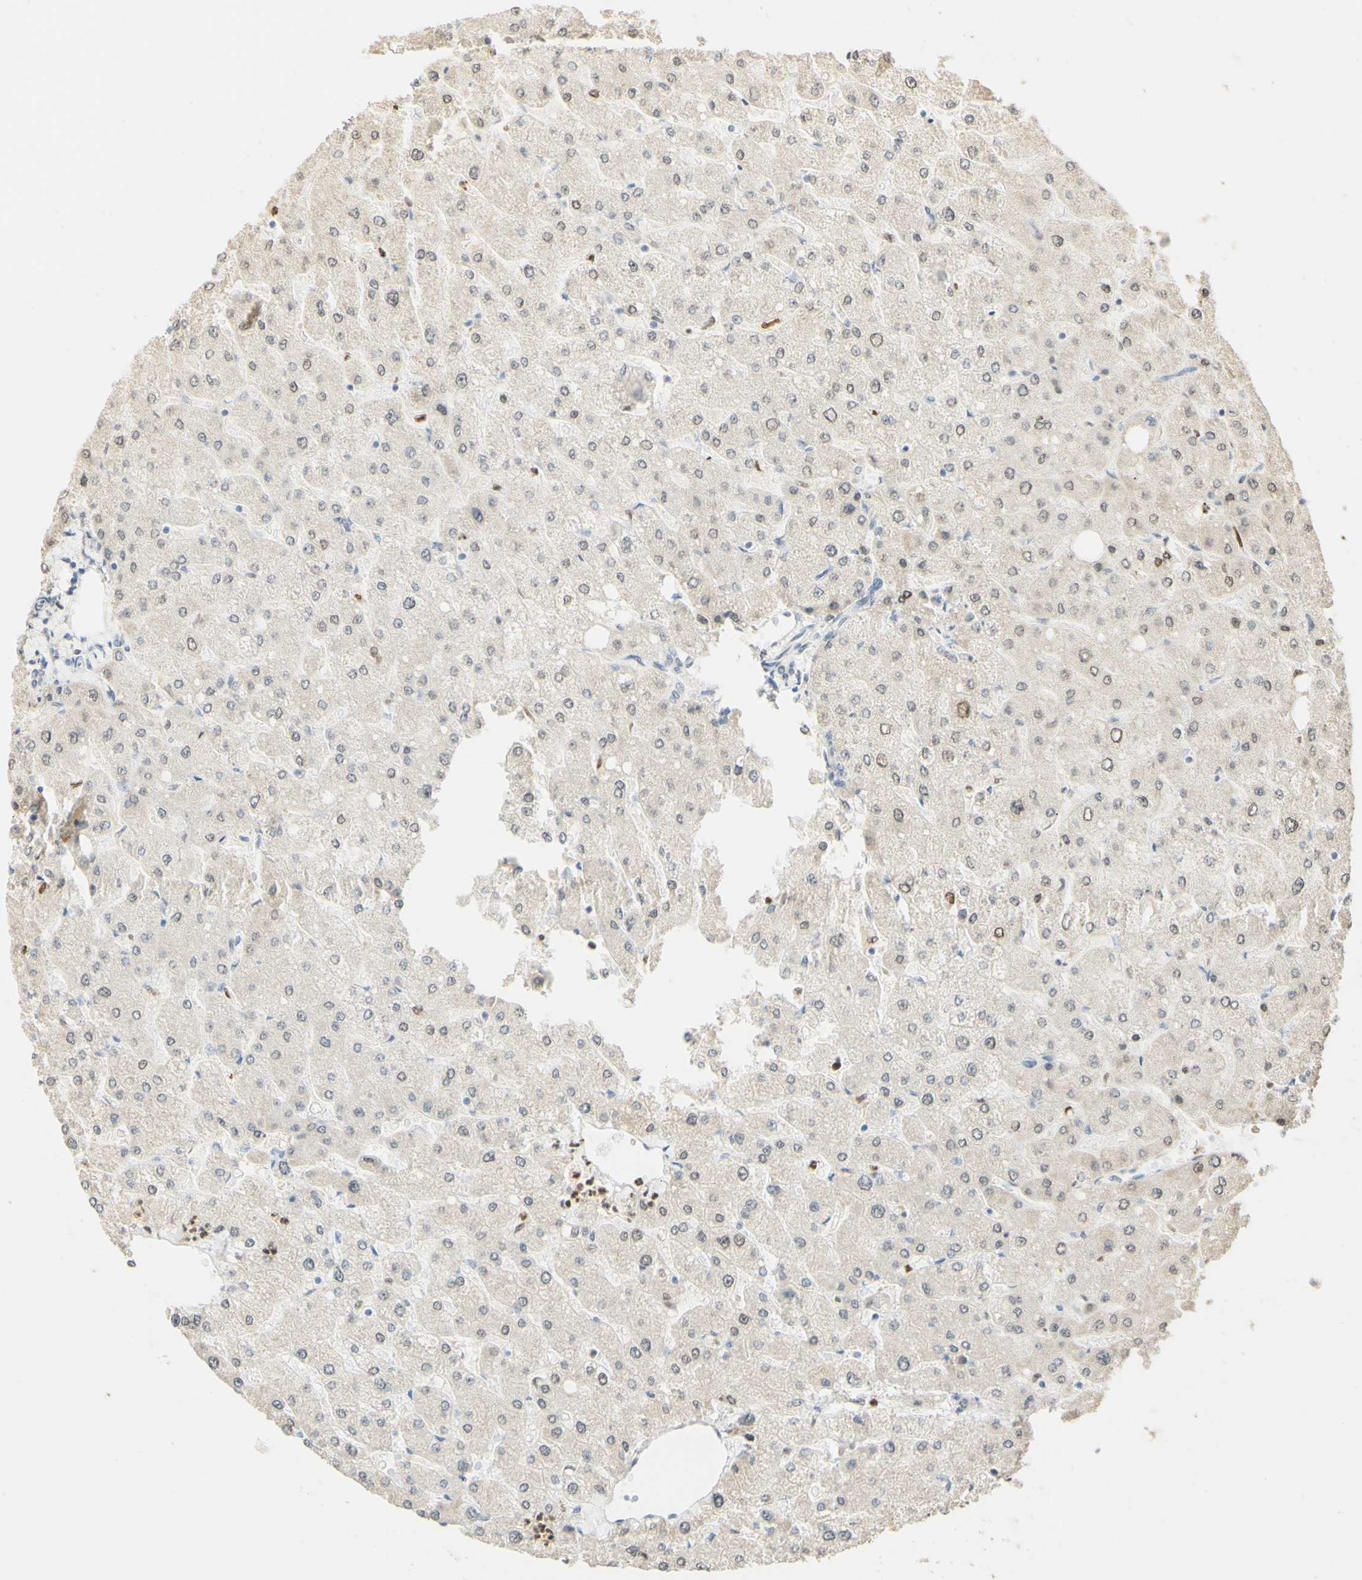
{"staining": {"intensity": "negative", "quantity": "none", "location": "none"}, "tissue": "liver", "cell_type": "Cholangiocytes", "image_type": "normal", "snomed": [{"axis": "morphology", "description": "Normal tissue, NOS"}, {"axis": "topography", "description": "Liver"}], "caption": "IHC of normal liver displays no positivity in cholangiocytes.", "gene": "MAP3K4", "patient": {"sex": "male", "age": 55}}